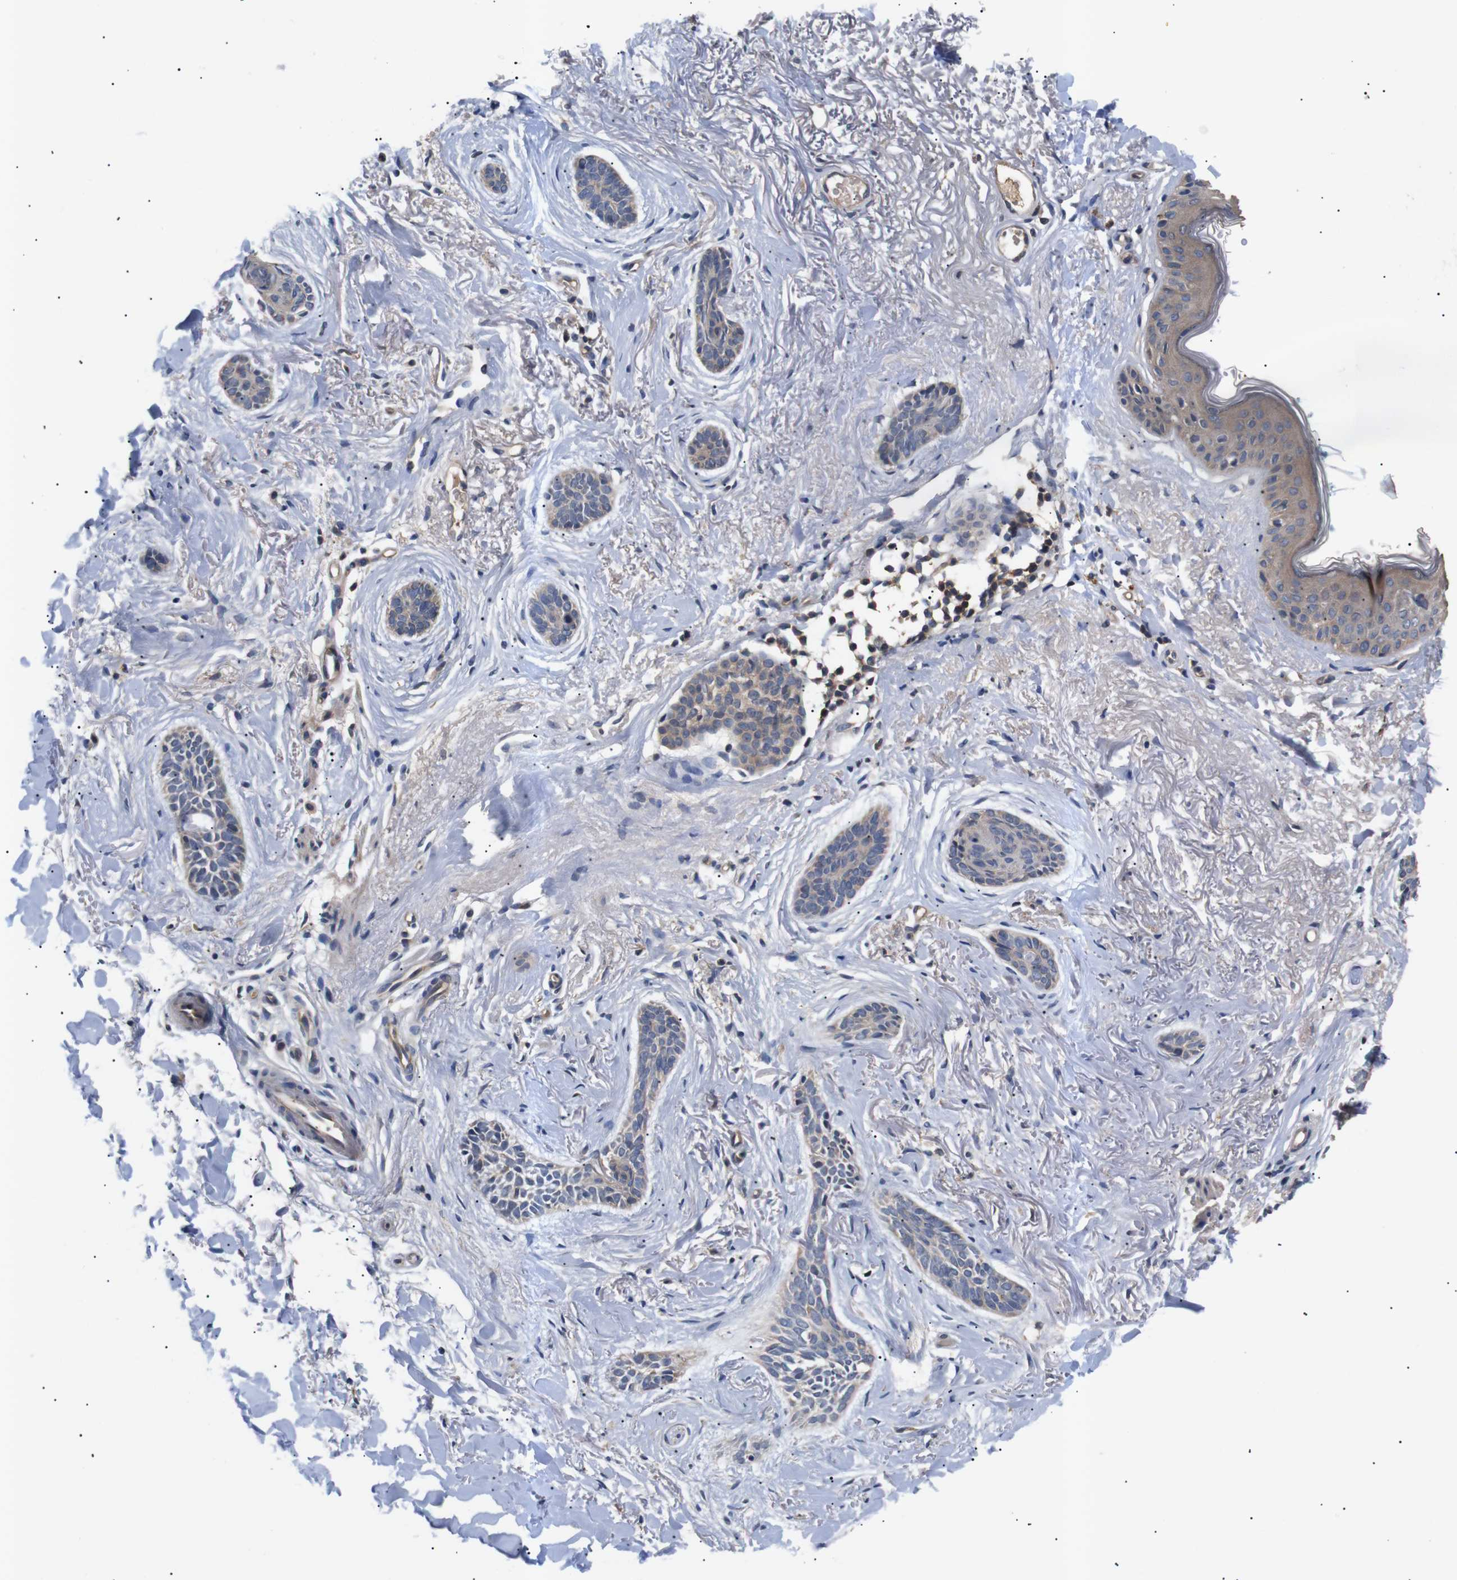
{"staining": {"intensity": "weak", "quantity": ">75%", "location": "cytoplasmic/membranous"}, "tissue": "skin cancer", "cell_type": "Tumor cells", "image_type": "cancer", "snomed": [{"axis": "morphology", "description": "Basal cell carcinoma"}, {"axis": "topography", "description": "Skin"}], "caption": "A brown stain labels weak cytoplasmic/membranous positivity of a protein in human skin basal cell carcinoma tumor cells.", "gene": "RIPK1", "patient": {"sex": "female", "age": 84}}